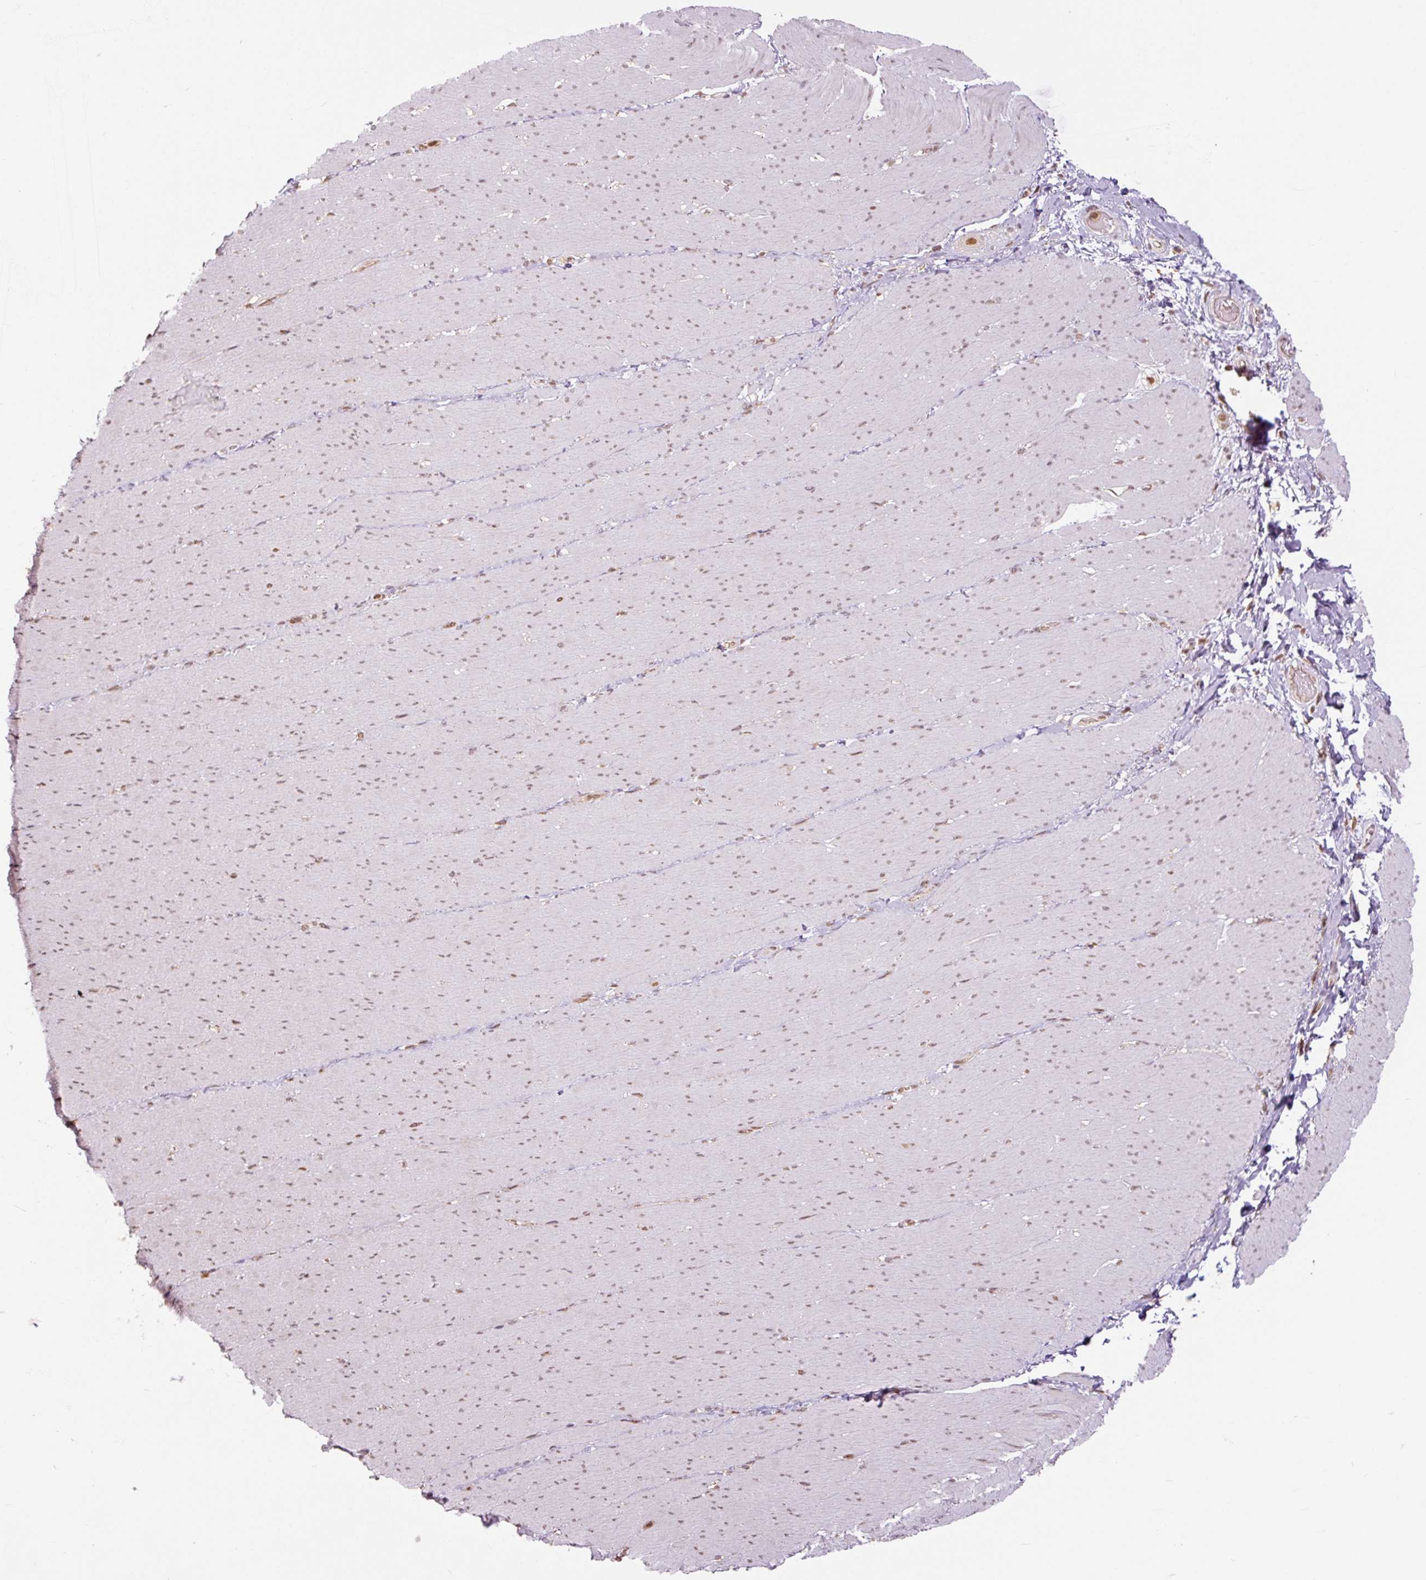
{"staining": {"intensity": "moderate", "quantity": "<25%", "location": "nuclear"}, "tissue": "smooth muscle", "cell_type": "Smooth muscle cells", "image_type": "normal", "snomed": [{"axis": "morphology", "description": "Normal tissue, NOS"}, {"axis": "topography", "description": "Smooth muscle"}, {"axis": "topography", "description": "Rectum"}], "caption": "Immunohistochemistry (IHC) image of normal human smooth muscle stained for a protein (brown), which shows low levels of moderate nuclear positivity in approximately <25% of smooth muscle cells.", "gene": "CSTF1", "patient": {"sex": "male", "age": 53}}